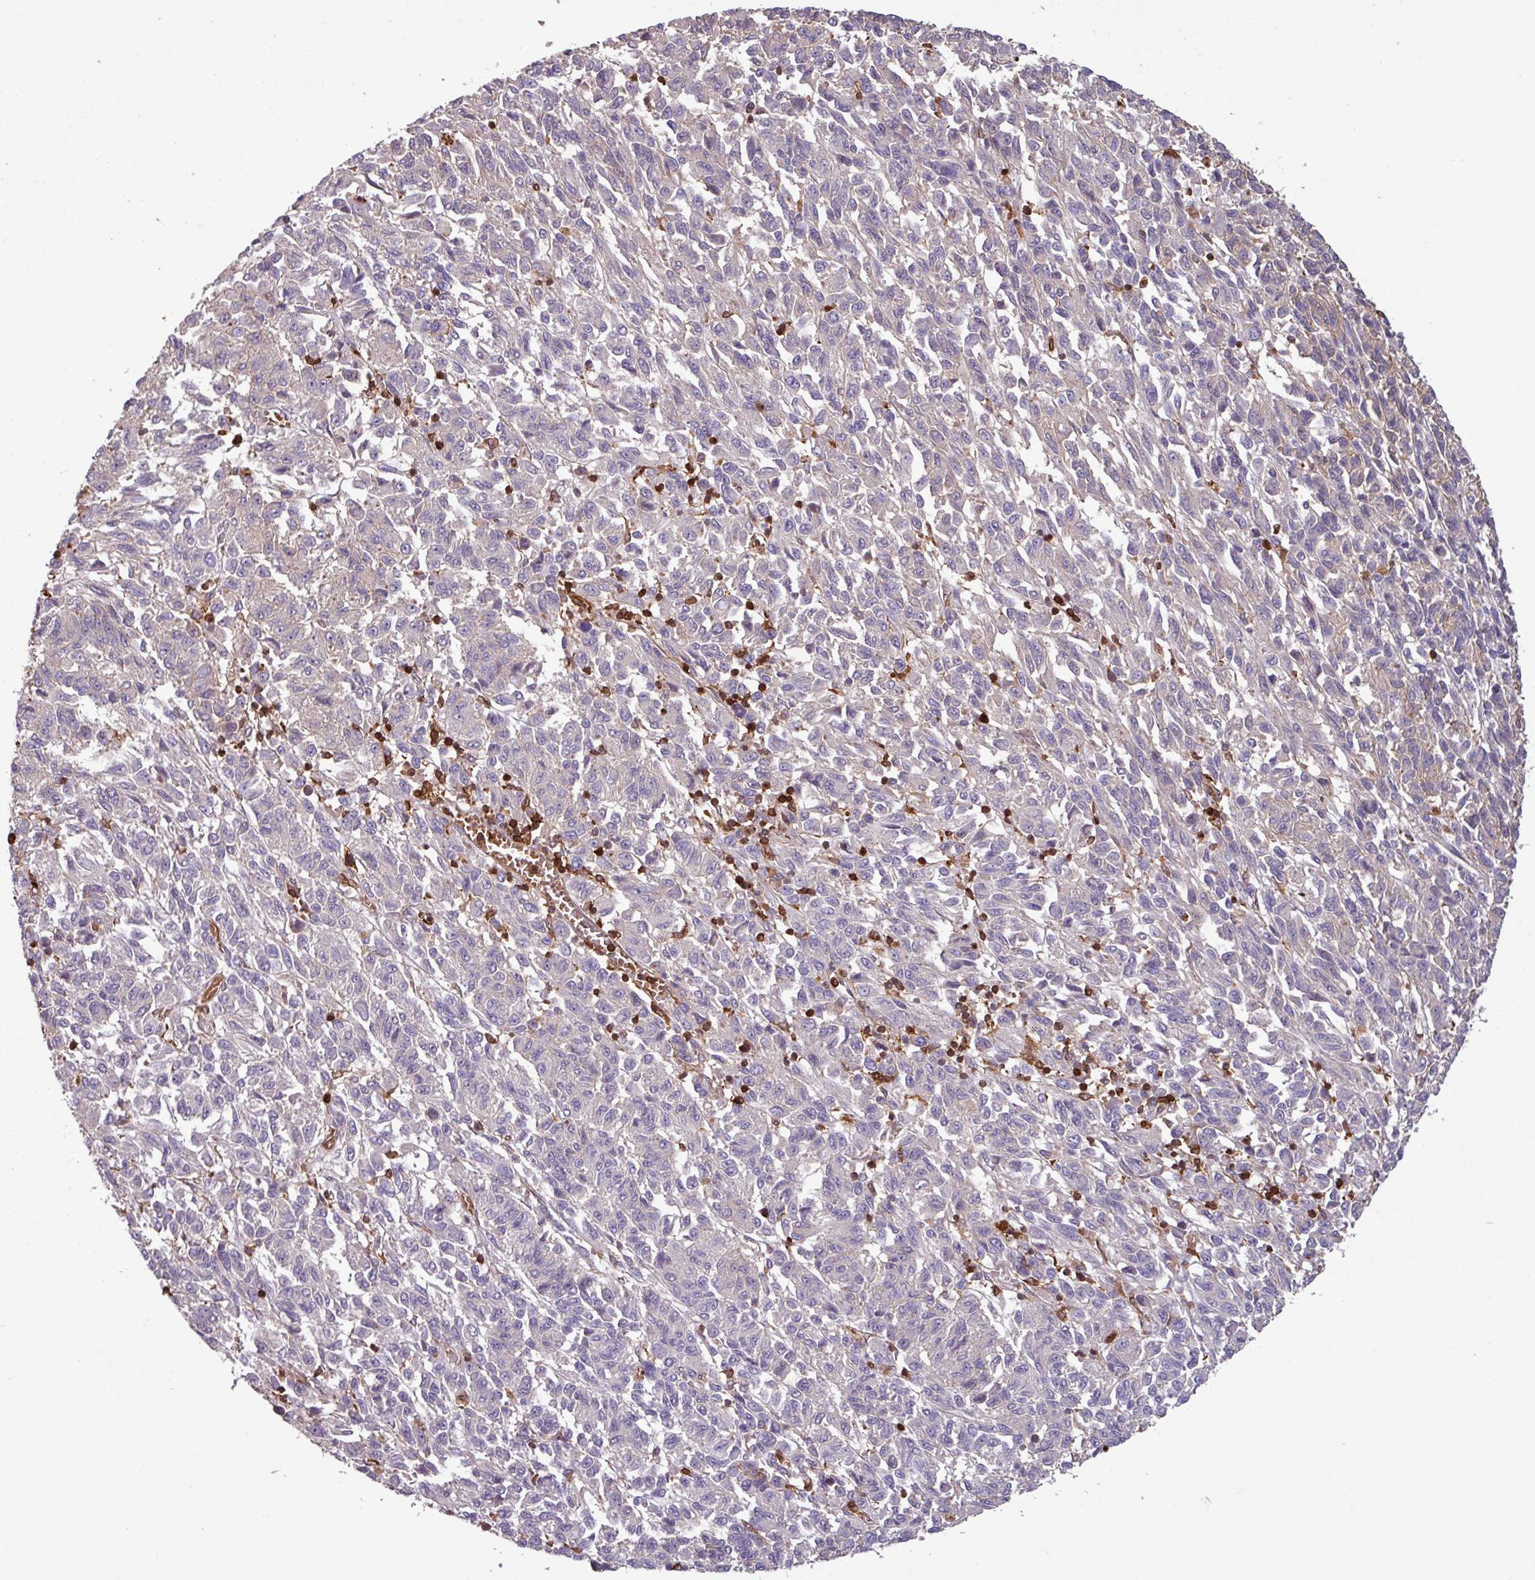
{"staining": {"intensity": "negative", "quantity": "none", "location": "none"}, "tissue": "melanoma", "cell_type": "Tumor cells", "image_type": "cancer", "snomed": [{"axis": "morphology", "description": "Malignant melanoma, Metastatic site"}, {"axis": "topography", "description": "Lung"}], "caption": "DAB (3,3'-diaminobenzidine) immunohistochemical staining of melanoma exhibits no significant positivity in tumor cells.", "gene": "SEC61G", "patient": {"sex": "male", "age": 64}}